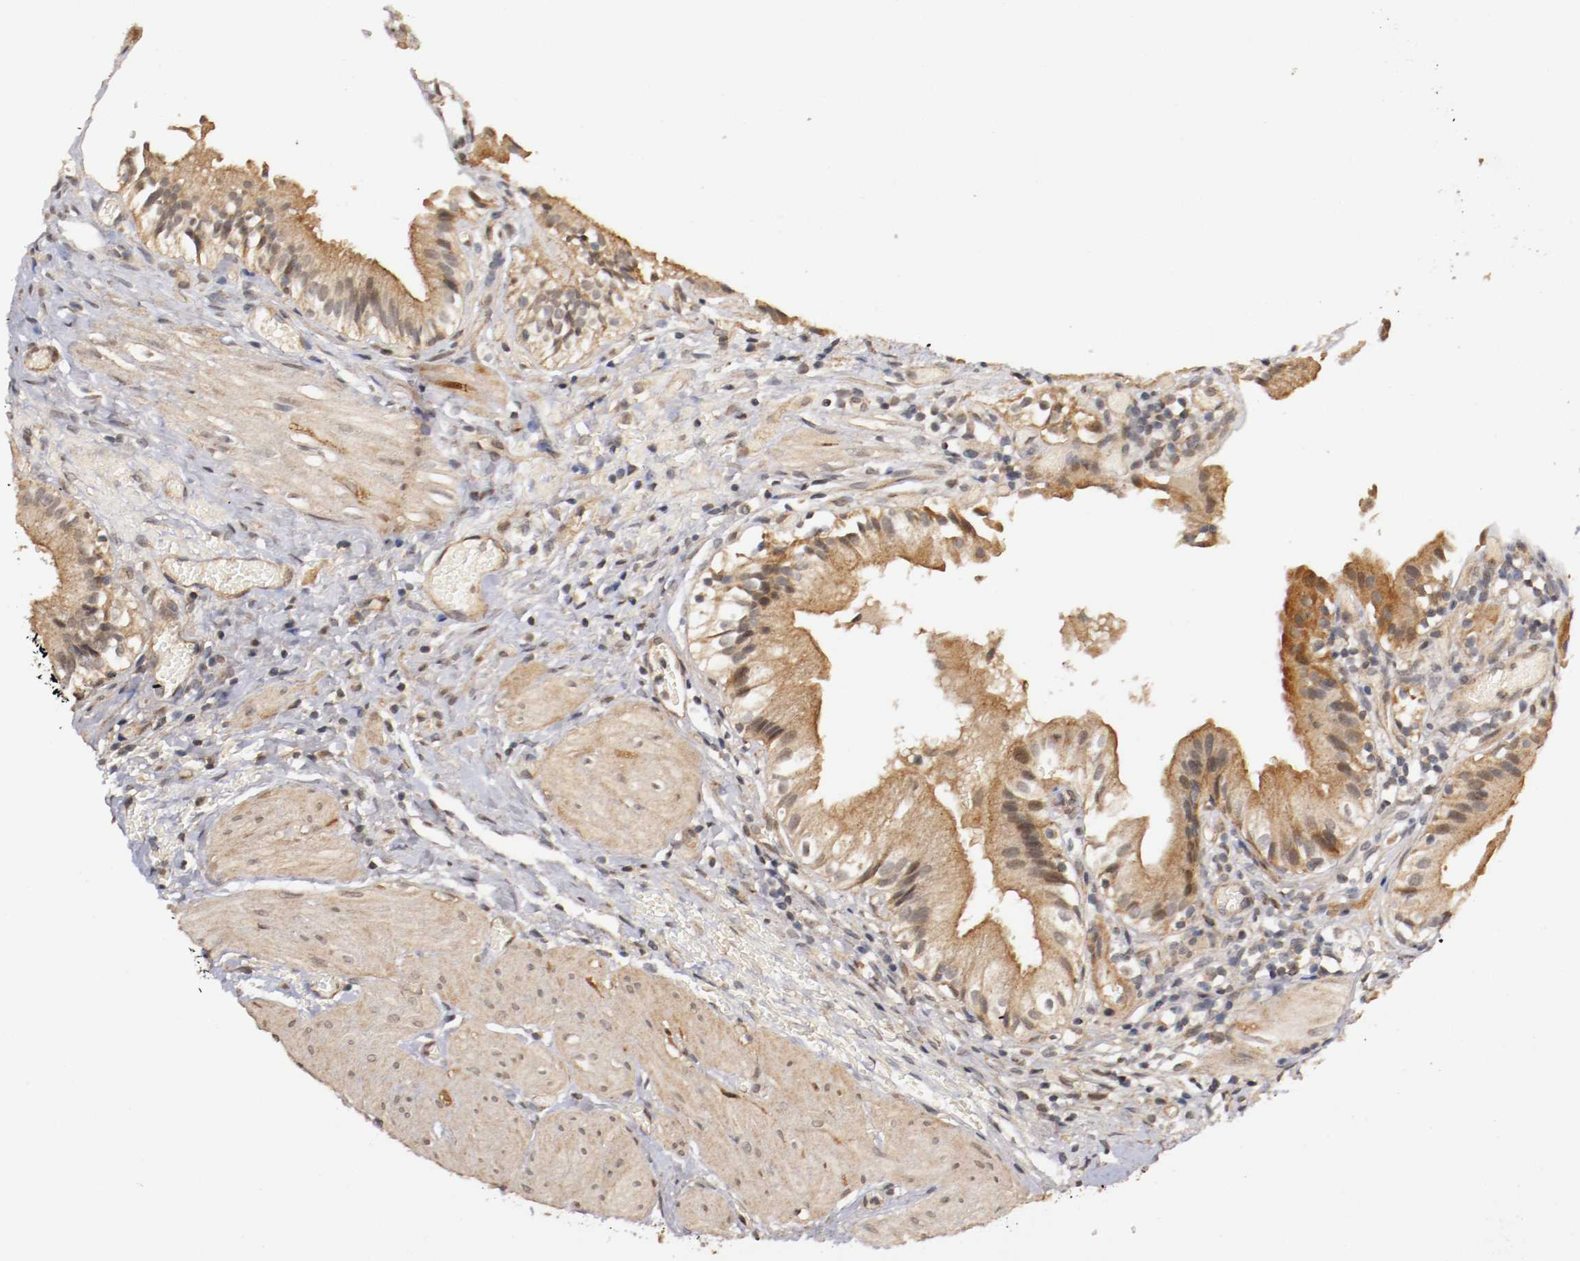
{"staining": {"intensity": "moderate", "quantity": "25%-75%", "location": "cytoplasmic/membranous,nuclear"}, "tissue": "gallbladder", "cell_type": "Glandular cells", "image_type": "normal", "snomed": [{"axis": "morphology", "description": "Normal tissue, NOS"}, {"axis": "topography", "description": "Gallbladder"}], "caption": "Glandular cells exhibit moderate cytoplasmic/membranous,nuclear positivity in approximately 25%-75% of cells in normal gallbladder. (IHC, brightfield microscopy, high magnification).", "gene": "TNFRSF1B", "patient": {"sex": "male", "age": 65}}